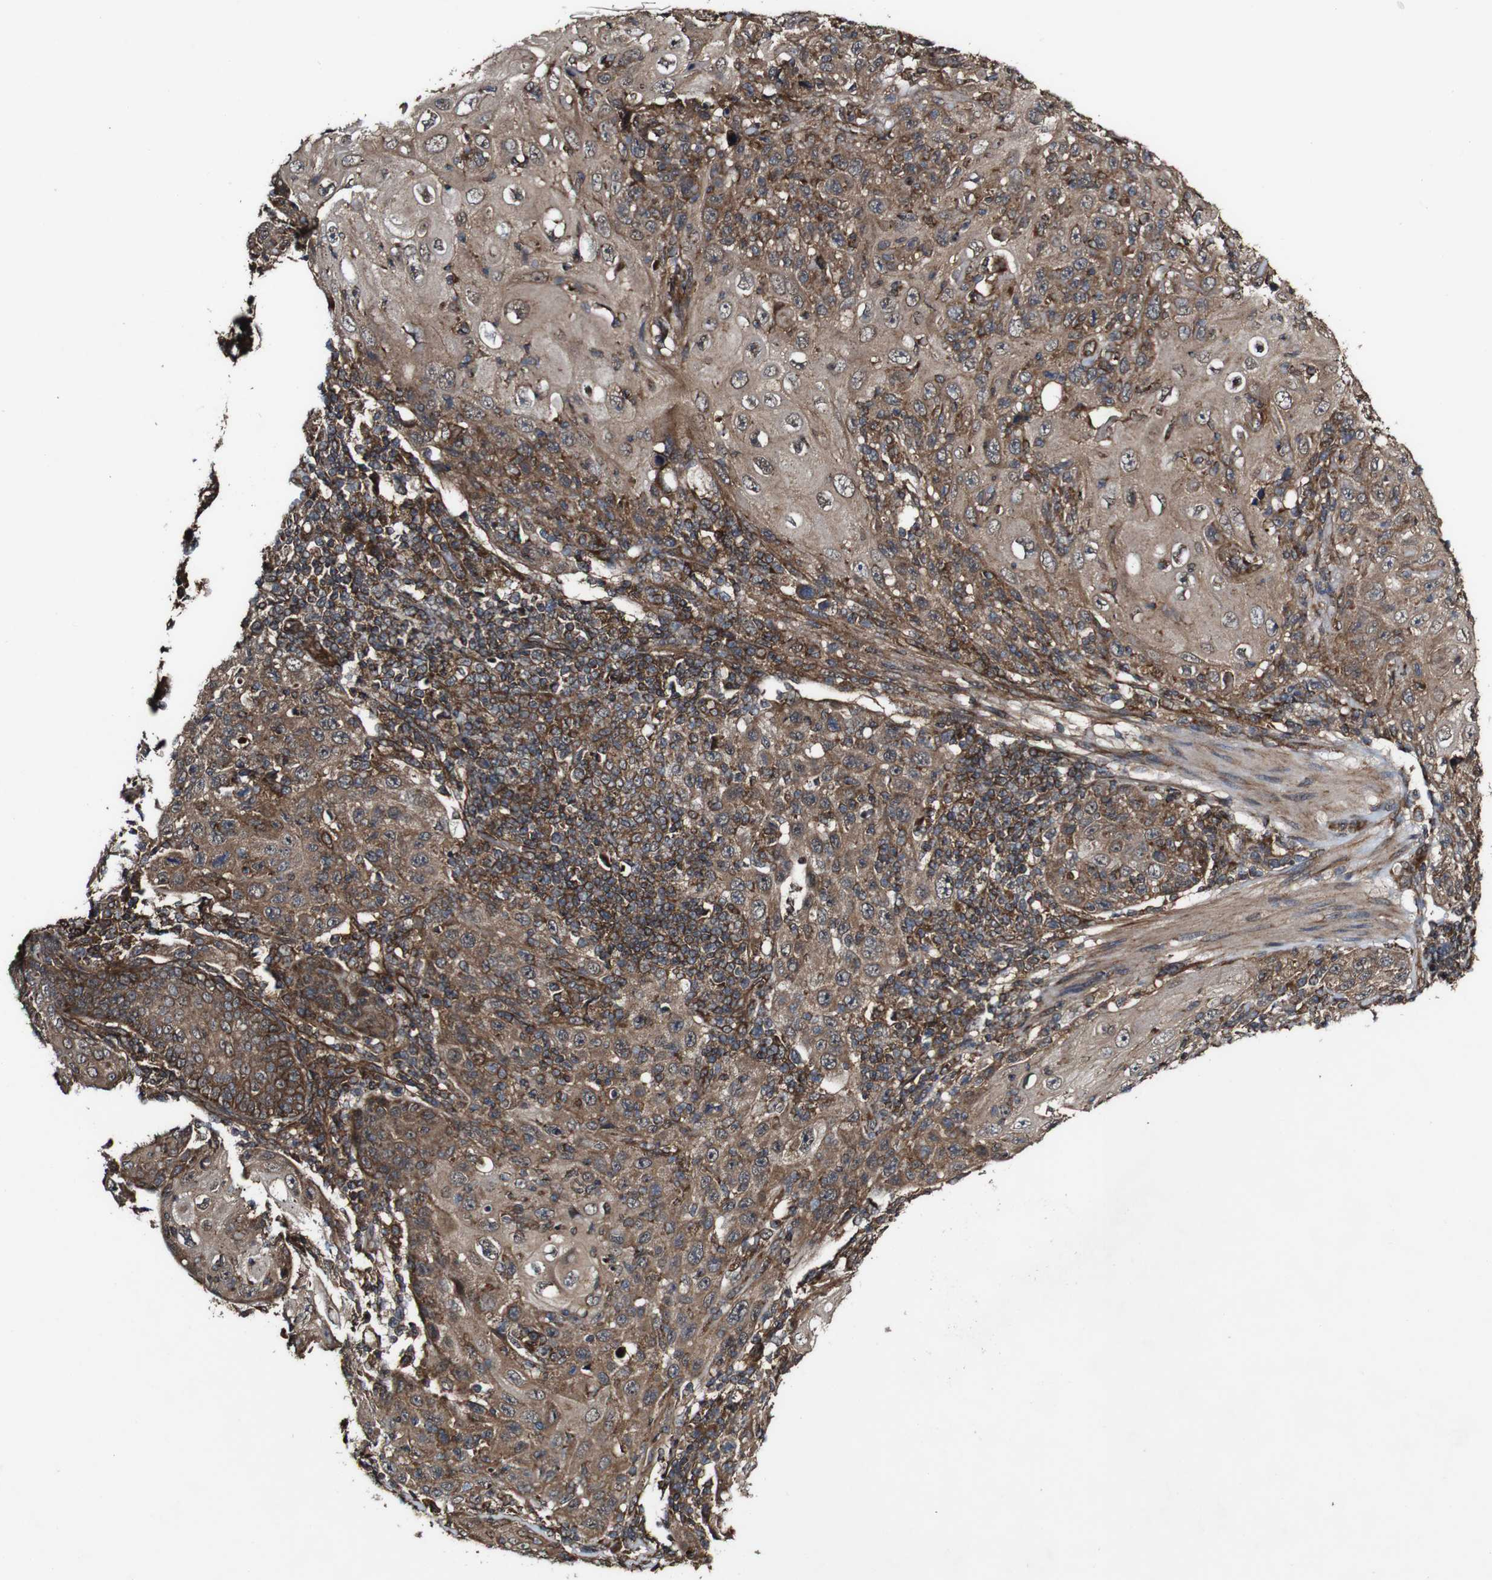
{"staining": {"intensity": "moderate", "quantity": ">75%", "location": "cytoplasmic/membranous"}, "tissue": "skin cancer", "cell_type": "Tumor cells", "image_type": "cancer", "snomed": [{"axis": "morphology", "description": "Normal tissue, NOS"}, {"axis": "morphology", "description": "Basal cell carcinoma"}, {"axis": "topography", "description": "Skin"}], "caption": "DAB immunohistochemical staining of basal cell carcinoma (skin) exhibits moderate cytoplasmic/membranous protein positivity in approximately >75% of tumor cells.", "gene": "BTN3A3", "patient": {"sex": "male", "age": 81}}